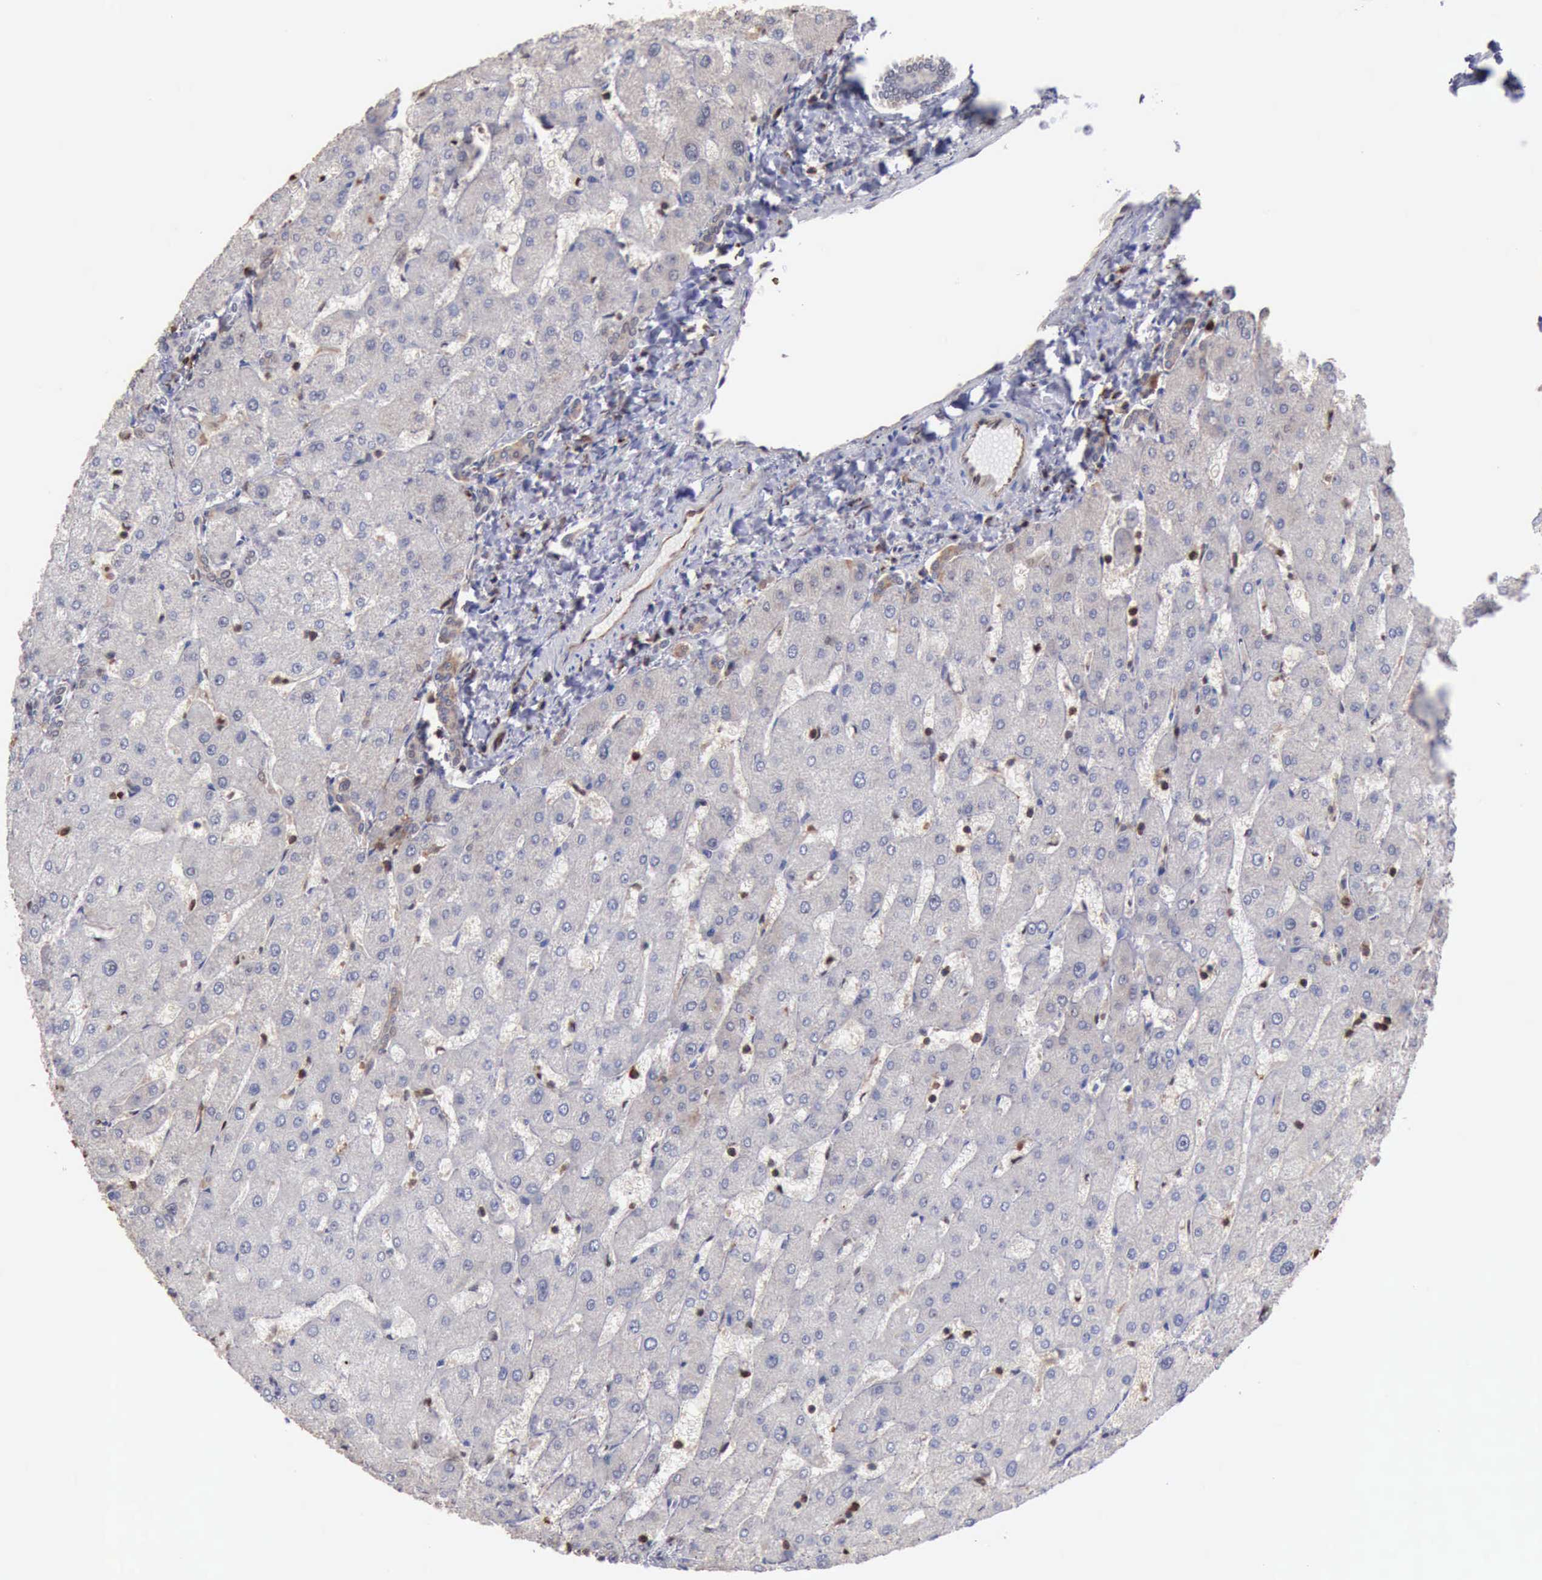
{"staining": {"intensity": "negative", "quantity": "none", "location": "none"}, "tissue": "liver", "cell_type": "Cholangiocytes", "image_type": "normal", "snomed": [{"axis": "morphology", "description": "Normal tissue, NOS"}, {"axis": "topography", "description": "Liver"}], "caption": "Cholangiocytes are negative for brown protein staining in unremarkable liver. (DAB (3,3'-diaminobenzidine) IHC visualized using brightfield microscopy, high magnification).", "gene": "PDCD4", "patient": {"sex": "male", "age": 67}}